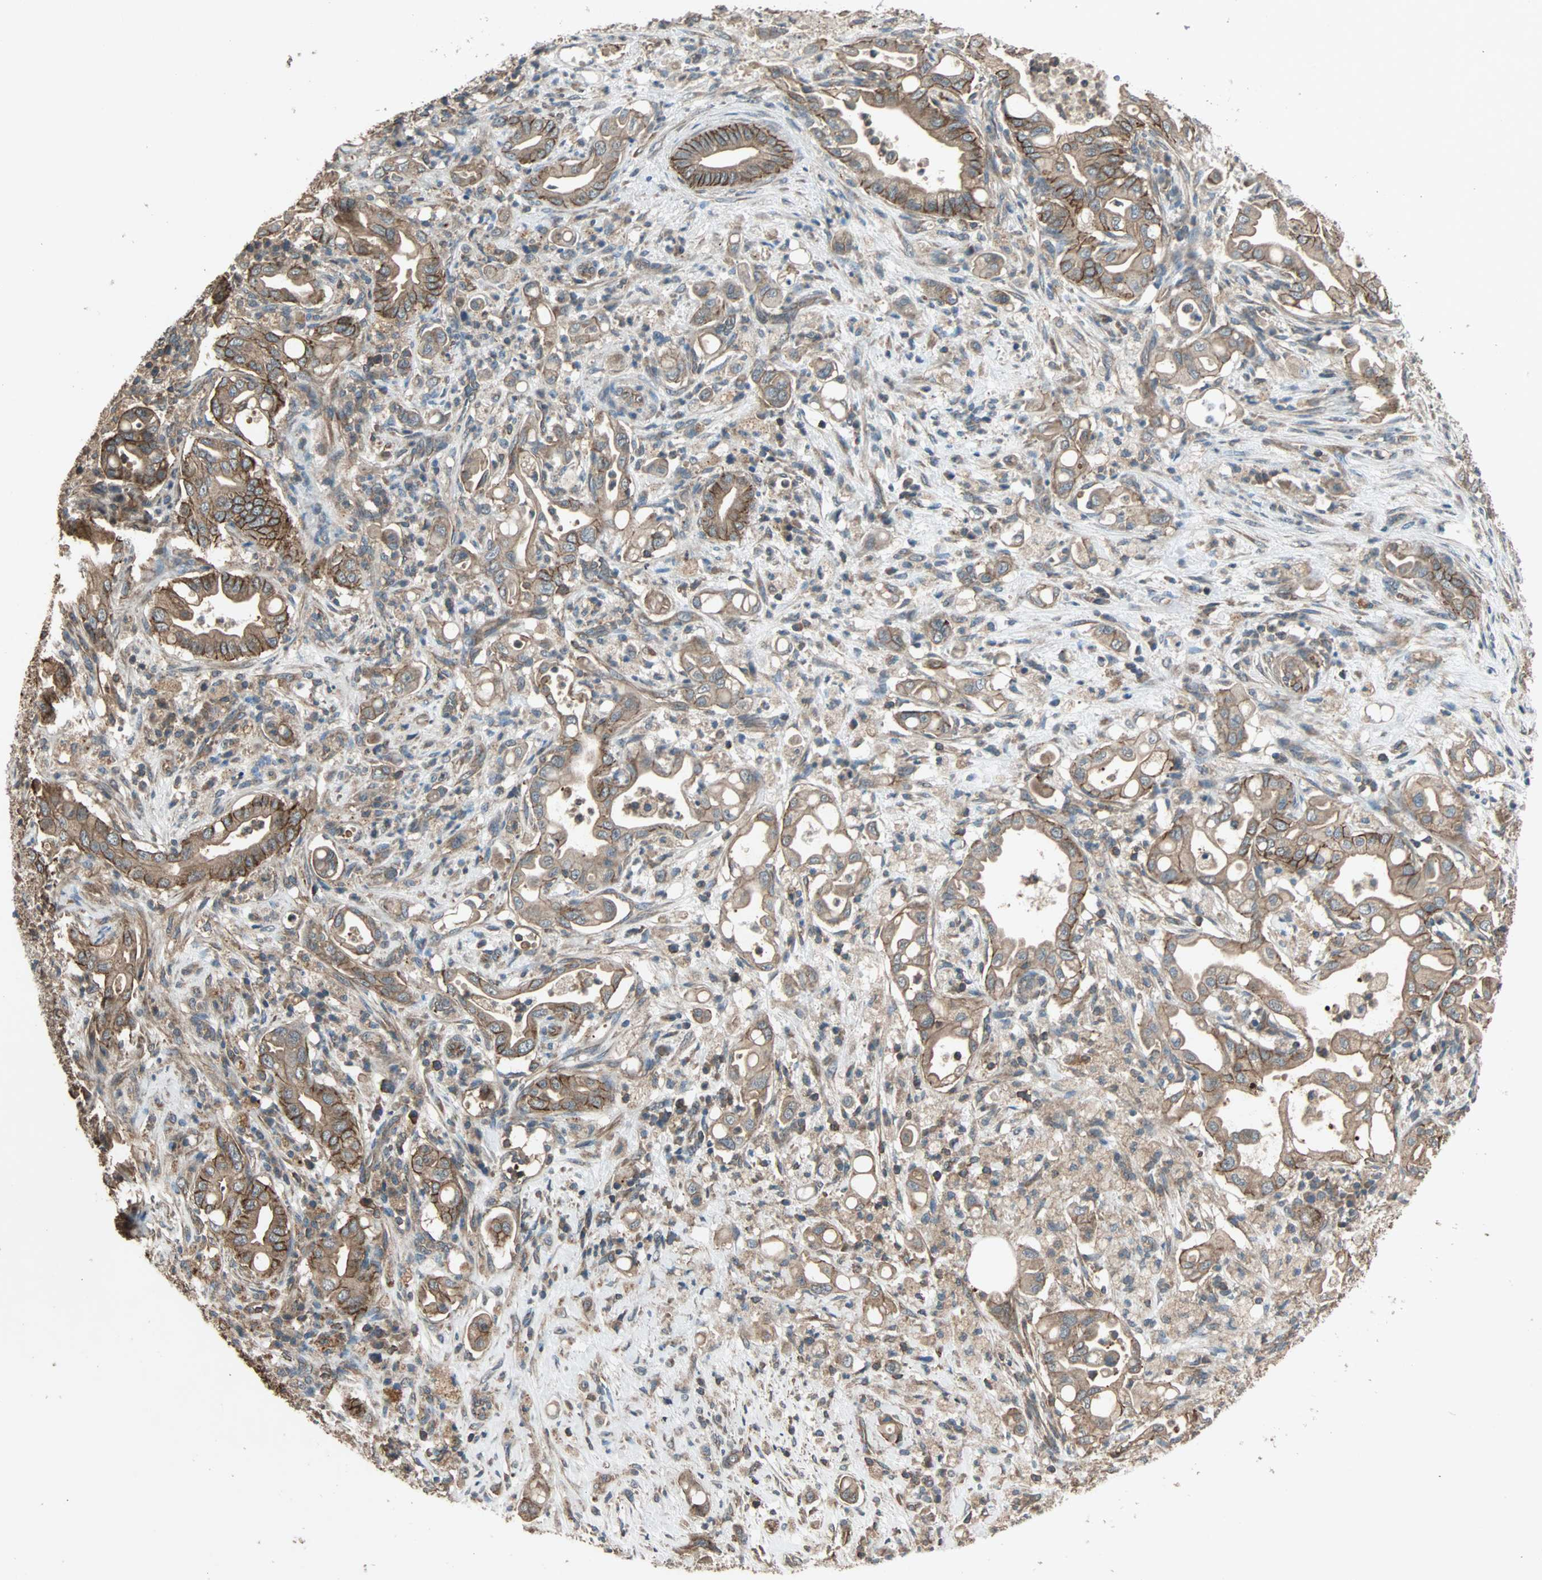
{"staining": {"intensity": "moderate", "quantity": ">75%", "location": "cytoplasmic/membranous"}, "tissue": "liver cancer", "cell_type": "Tumor cells", "image_type": "cancer", "snomed": [{"axis": "morphology", "description": "Cholangiocarcinoma"}, {"axis": "topography", "description": "Liver"}], "caption": "An immunohistochemistry micrograph of neoplastic tissue is shown. Protein staining in brown shows moderate cytoplasmic/membranous positivity in liver cholangiocarcinoma within tumor cells. (DAB = brown stain, brightfield microscopy at high magnification).", "gene": "MAP3K21", "patient": {"sex": "female", "age": 68}}